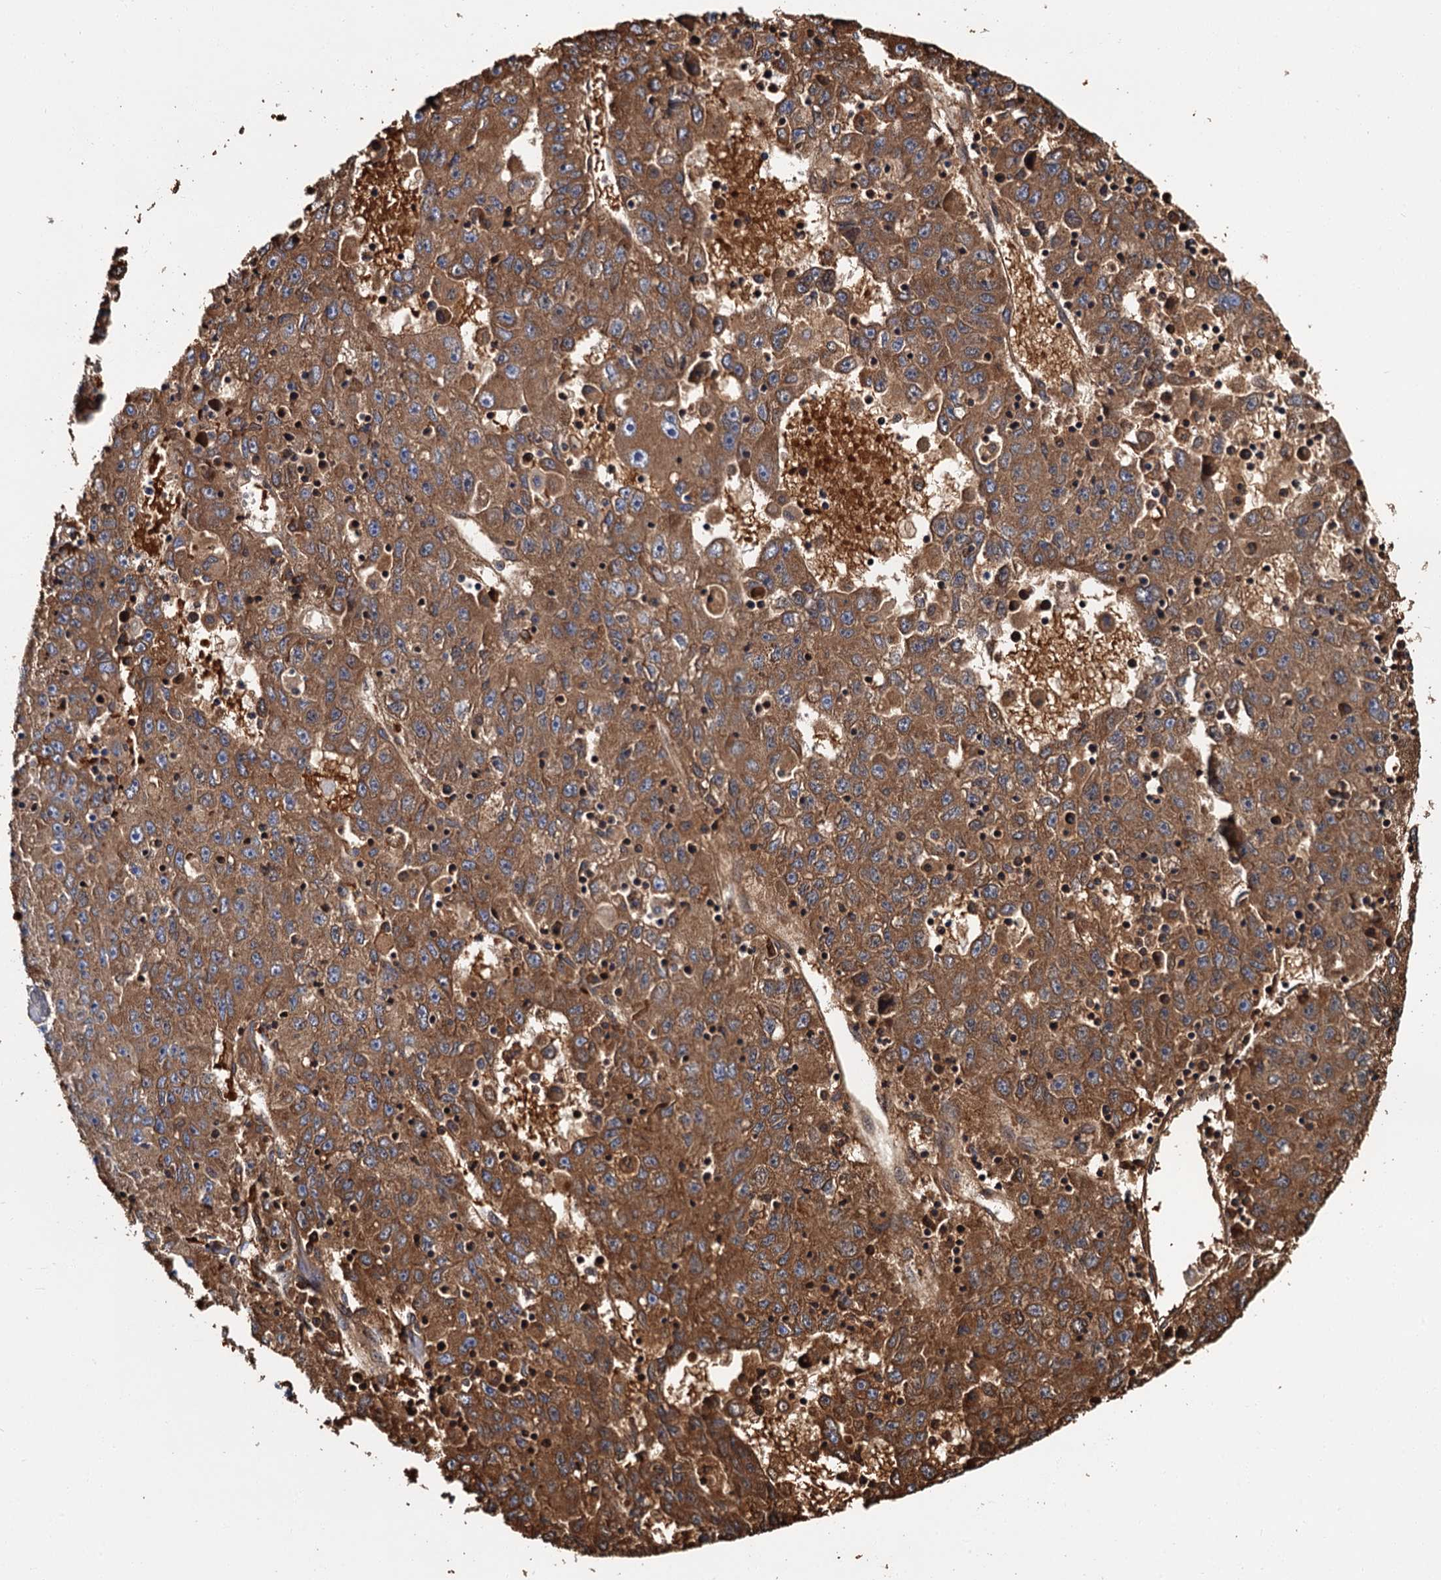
{"staining": {"intensity": "moderate", "quantity": ">75%", "location": "cytoplasmic/membranous"}, "tissue": "liver cancer", "cell_type": "Tumor cells", "image_type": "cancer", "snomed": [{"axis": "morphology", "description": "Carcinoma, Hepatocellular, NOS"}, {"axis": "topography", "description": "Liver"}], "caption": "Liver cancer (hepatocellular carcinoma) was stained to show a protein in brown. There is medium levels of moderate cytoplasmic/membranous positivity in about >75% of tumor cells.", "gene": "ATG2A", "patient": {"sex": "male", "age": 49}}